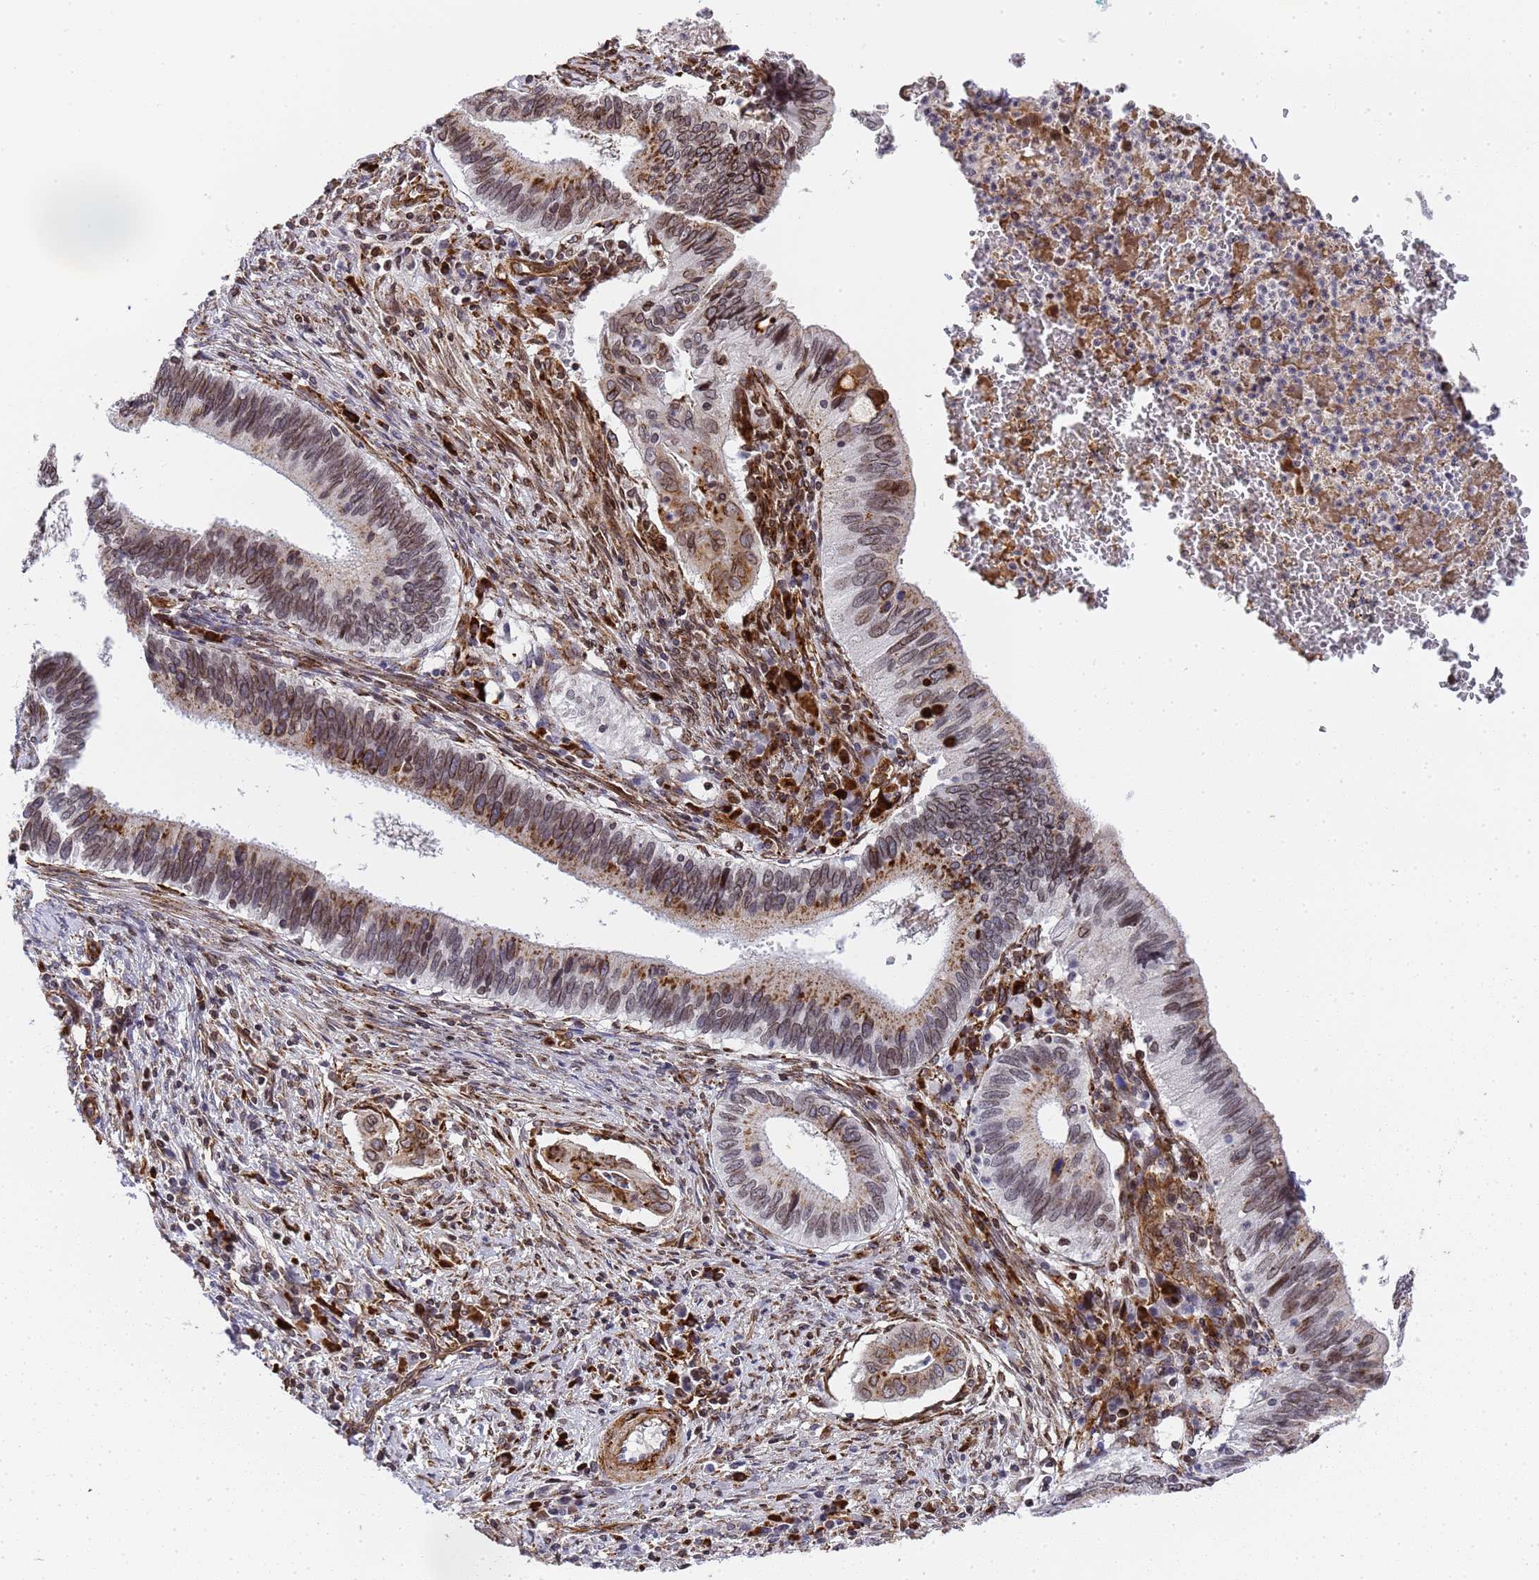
{"staining": {"intensity": "moderate", "quantity": "25%-75%", "location": "cytoplasmic/membranous,nuclear"}, "tissue": "cervical cancer", "cell_type": "Tumor cells", "image_type": "cancer", "snomed": [{"axis": "morphology", "description": "Adenocarcinoma, NOS"}, {"axis": "topography", "description": "Cervix"}], "caption": "Immunohistochemical staining of human adenocarcinoma (cervical) exhibits medium levels of moderate cytoplasmic/membranous and nuclear staining in approximately 25%-75% of tumor cells.", "gene": "IGFBP7", "patient": {"sex": "female", "age": 42}}